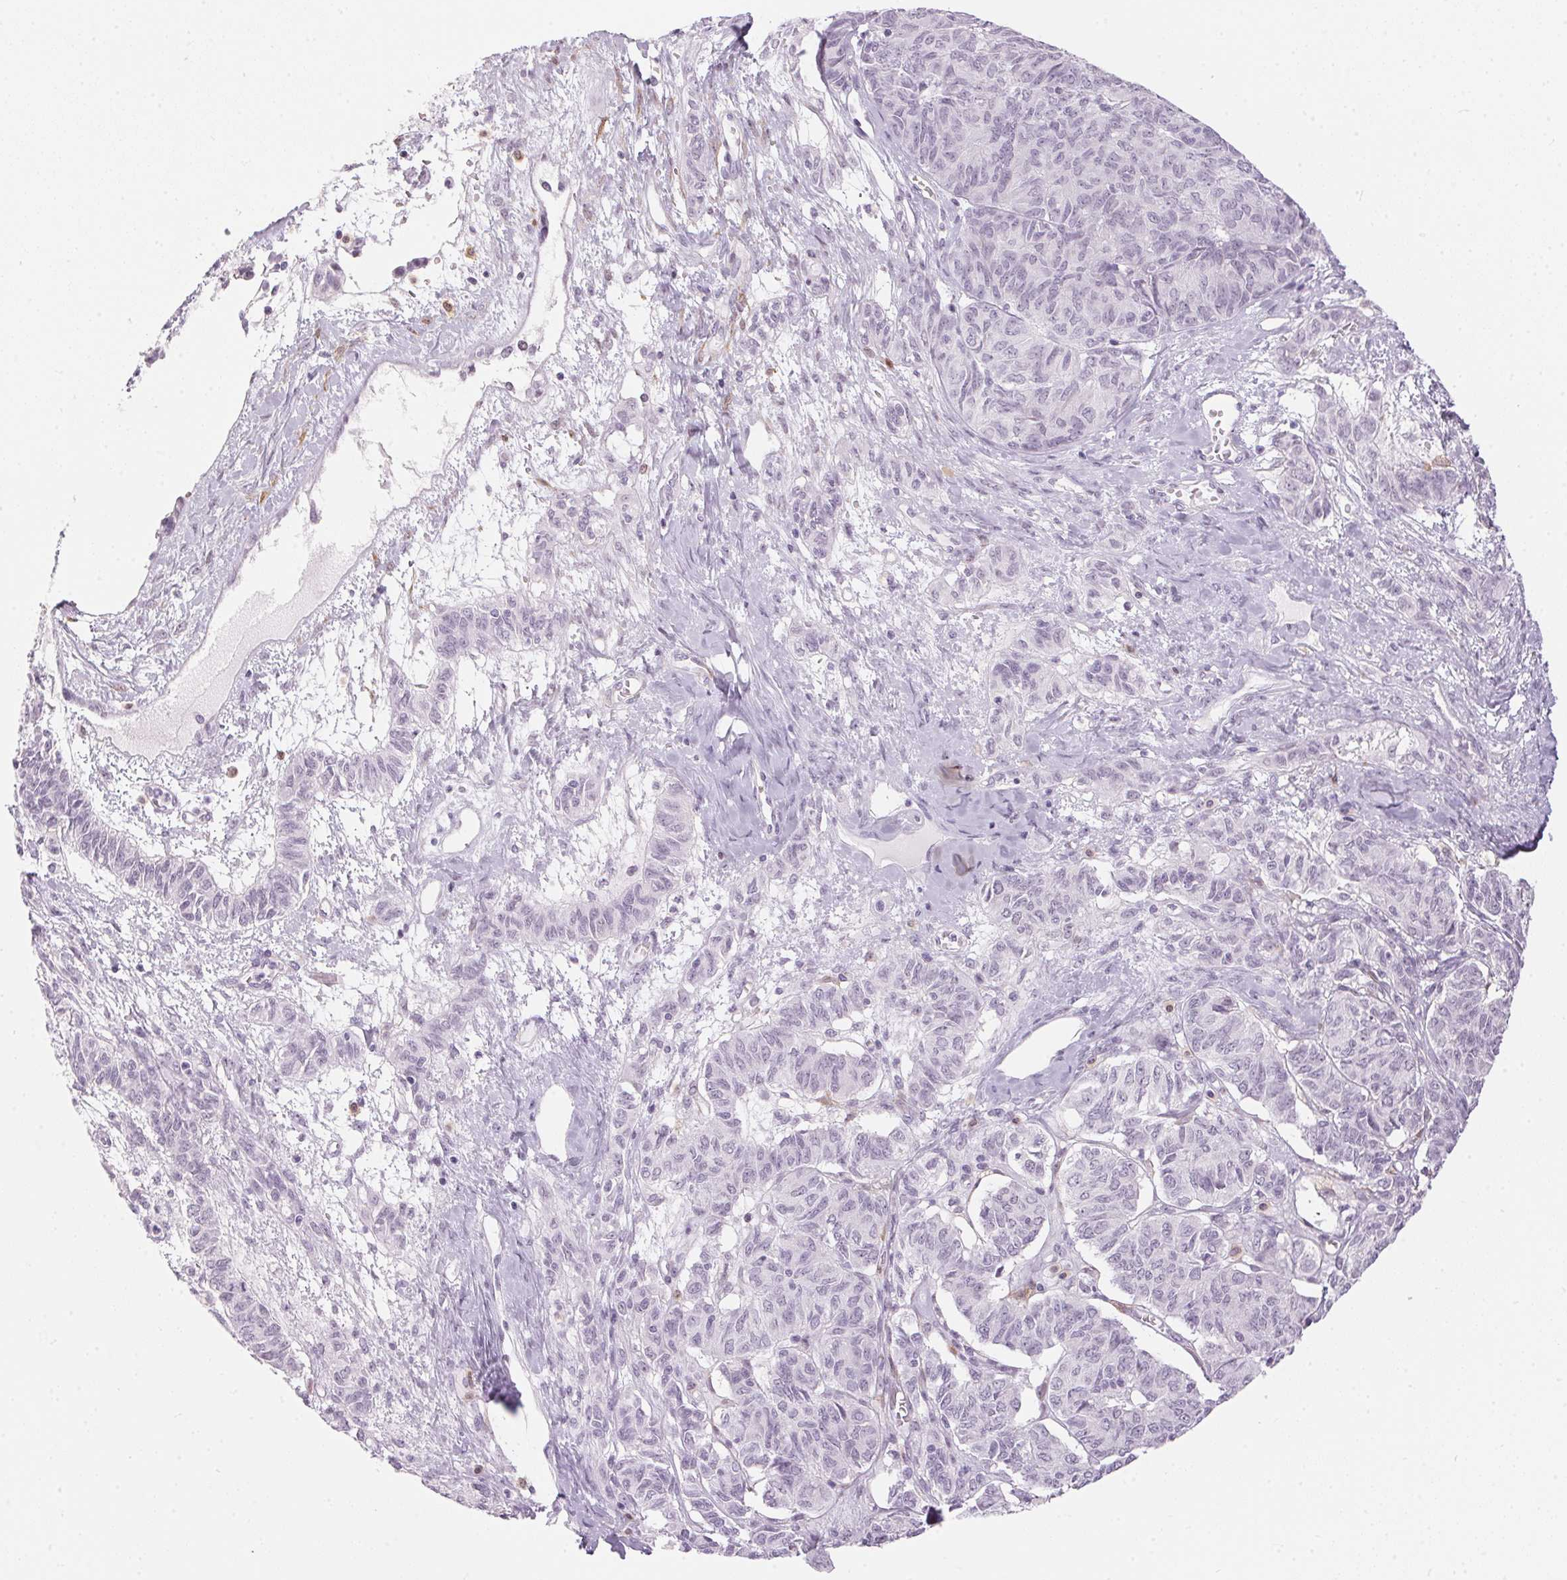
{"staining": {"intensity": "negative", "quantity": "none", "location": "none"}, "tissue": "ovarian cancer", "cell_type": "Tumor cells", "image_type": "cancer", "snomed": [{"axis": "morphology", "description": "Carcinoma, endometroid"}, {"axis": "topography", "description": "Ovary"}], "caption": "The immunohistochemistry image has no significant expression in tumor cells of ovarian endometroid carcinoma tissue.", "gene": "CADPS", "patient": {"sex": "female", "age": 80}}